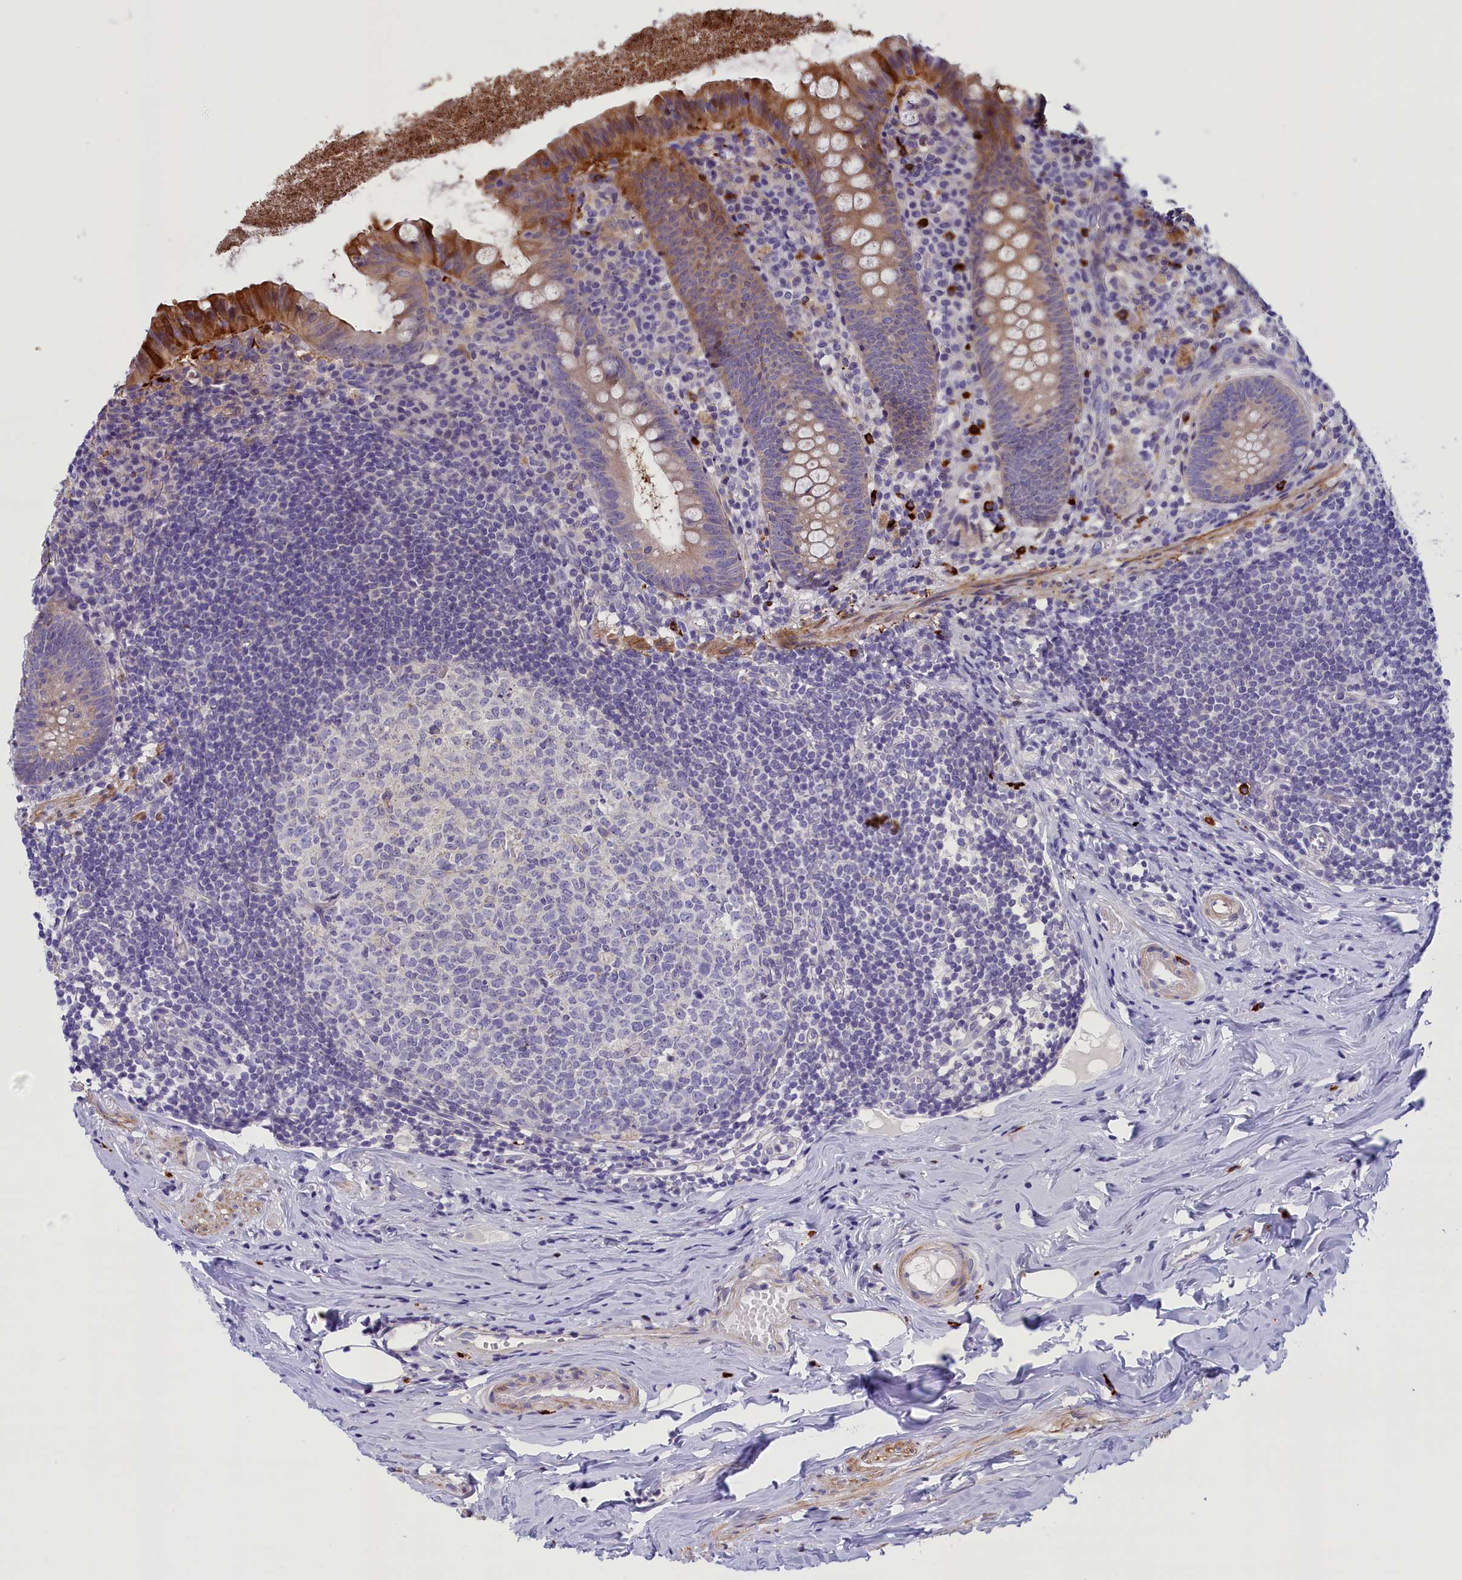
{"staining": {"intensity": "moderate", "quantity": "25%-75%", "location": "cytoplasmic/membranous"}, "tissue": "appendix", "cell_type": "Glandular cells", "image_type": "normal", "snomed": [{"axis": "morphology", "description": "Normal tissue, NOS"}, {"axis": "topography", "description": "Appendix"}], "caption": "Immunohistochemistry (IHC) (DAB (3,3'-diaminobenzidine)) staining of unremarkable appendix shows moderate cytoplasmic/membranous protein staining in approximately 25%-75% of glandular cells. (IHC, brightfield microscopy, high magnification).", "gene": "RTTN", "patient": {"sex": "female", "age": 51}}